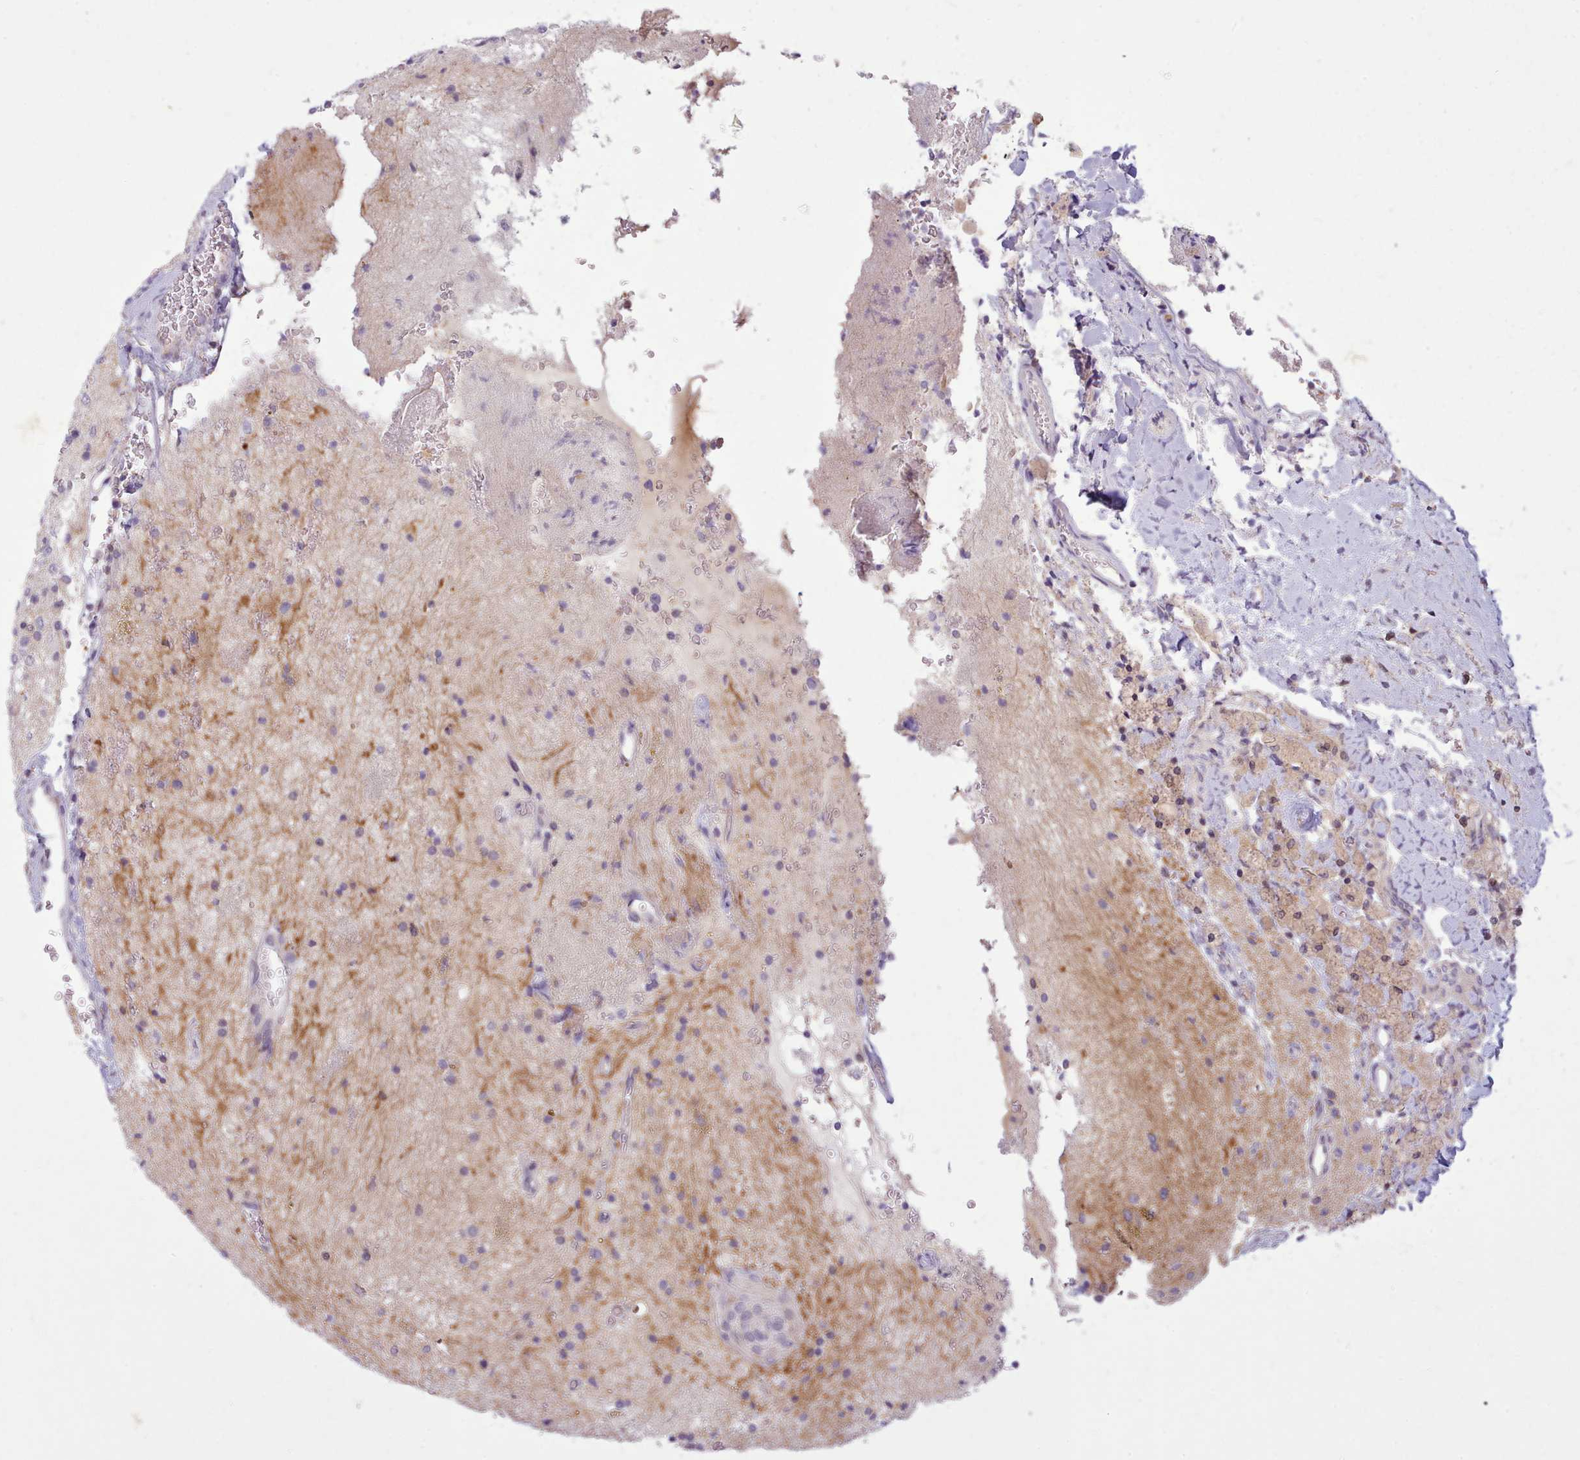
{"staining": {"intensity": "negative", "quantity": "none", "location": "none"}, "tissue": "glioma", "cell_type": "Tumor cells", "image_type": "cancer", "snomed": [{"axis": "morphology", "description": "Glioma, malignant, High grade"}, {"axis": "topography", "description": "Brain"}], "caption": "The histopathology image displays no significant positivity in tumor cells of glioma. (Immunohistochemistry, brightfield microscopy, high magnification).", "gene": "NMRK1", "patient": {"sex": "male", "age": 34}}